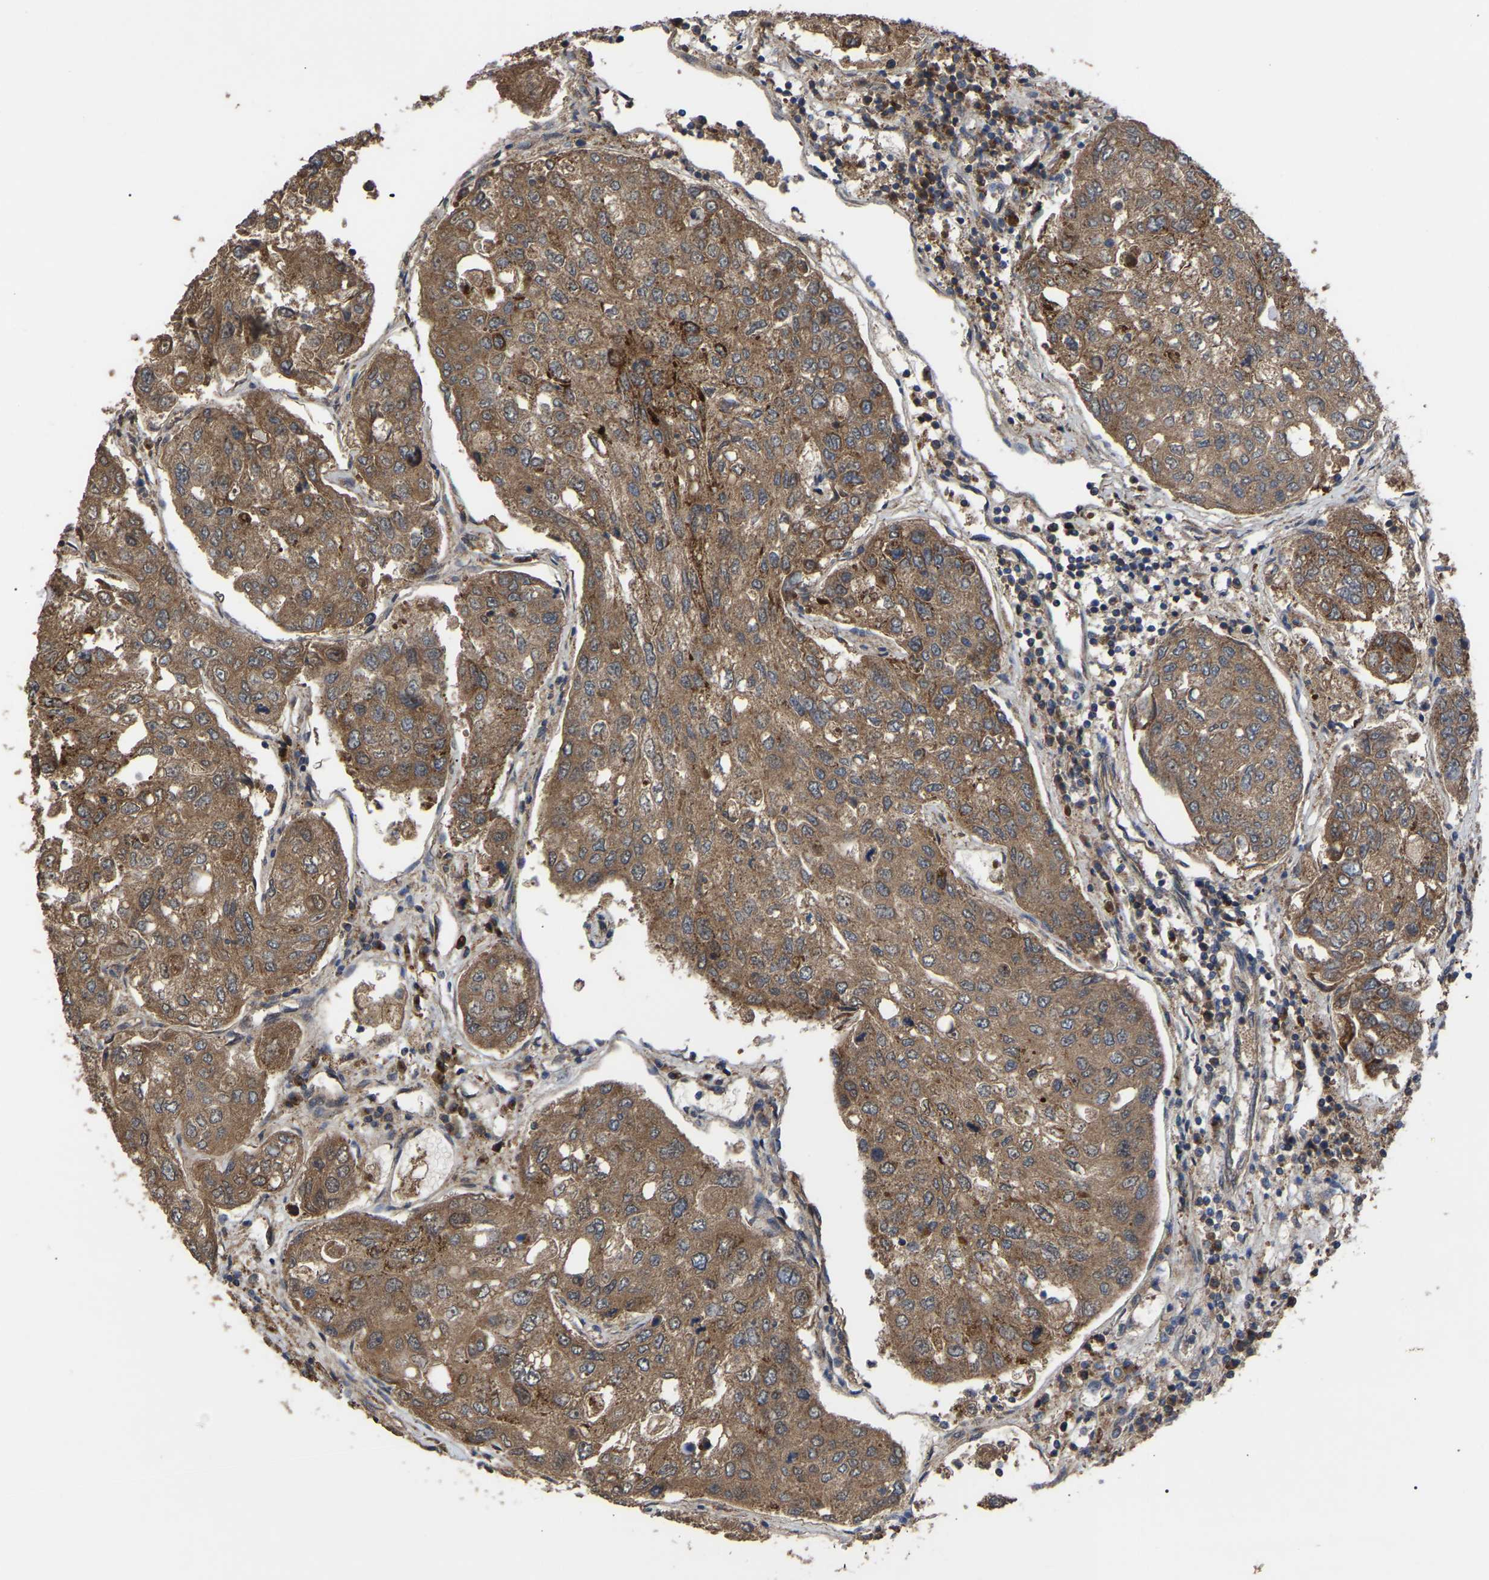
{"staining": {"intensity": "moderate", "quantity": ">75%", "location": "cytoplasmic/membranous"}, "tissue": "urothelial cancer", "cell_type": "Tumor cells", "image_type": "cancer", "snomed": [{"axis": "morphology", "description": "Urothelial carcinoma, High grade"}, {"axis": "topography", "description": "Lymph node"}, {"axis": "topography", "description": "Urinary bladder"}], "caption": "Urothelial cancer stained with a brown dye demonstrates moderate cytoplasmic/membranous positive staining in about >75% of tumor cells.", "gene": "GCC1", "patient": {"sex": "male", "age": 51}}